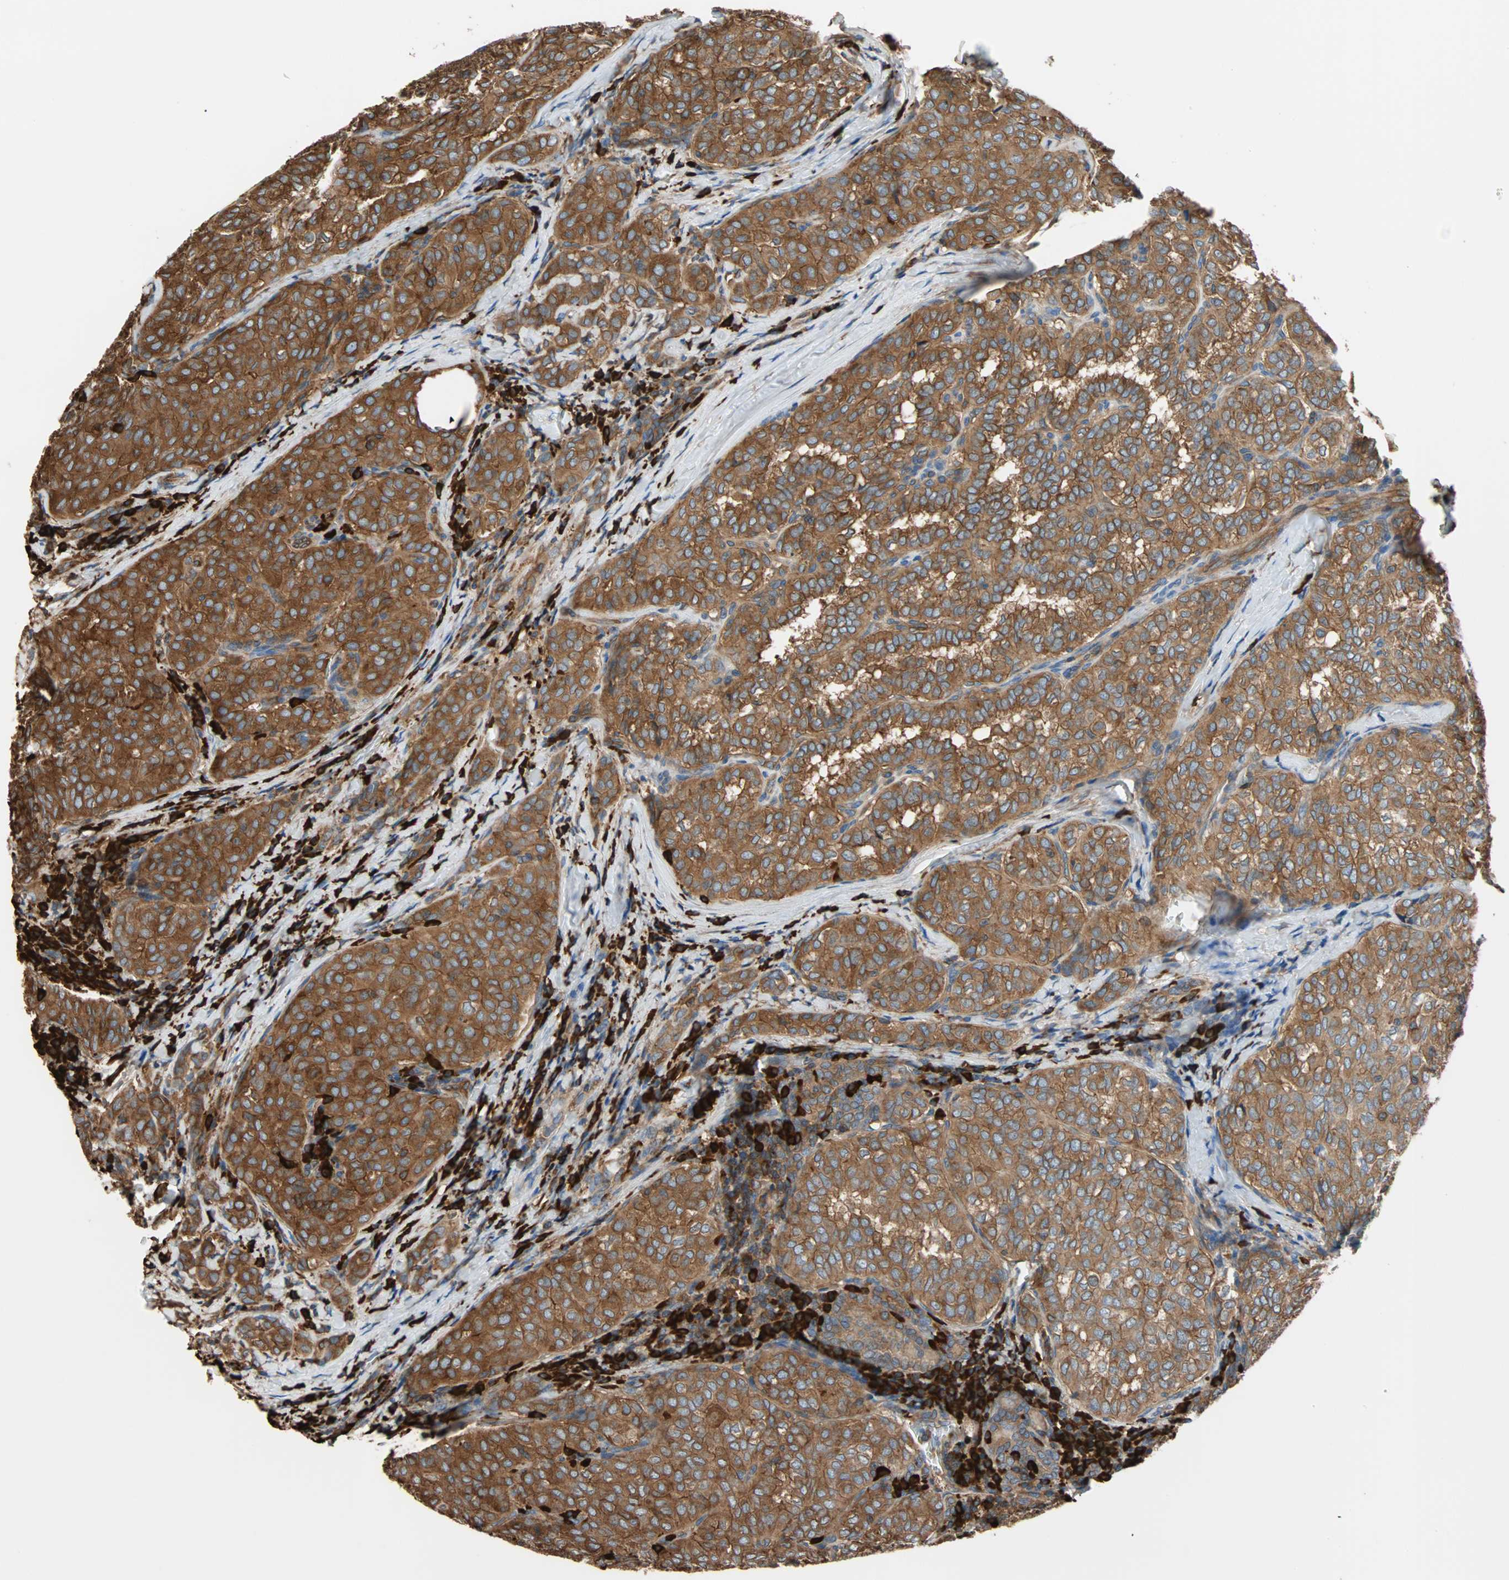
{"staining": {"intensity": "strong", "quantity": ">75%", "location": "cytoplasmic/membranous"}, "tissue": "thyroid cancer", "cell_type": "Tumor cells", "image_type": "cancer", "snomed": [{"axis": "morphology", "description": "Normal tissue, NOS"}, {"axis": "morphology", "description": "Papillary adenocarcinoma, NOS"}, {"axis": "topography", "description": "Thyroid gland"}], "caption": "A brown stain highlights strong cytoplasmic/membranous positivity of a protein in thyroid cancer (papillary adenocarcinoma) tumor cells.", "gene": "EEF2", "patient": {"sex": "female", "age": 30}}